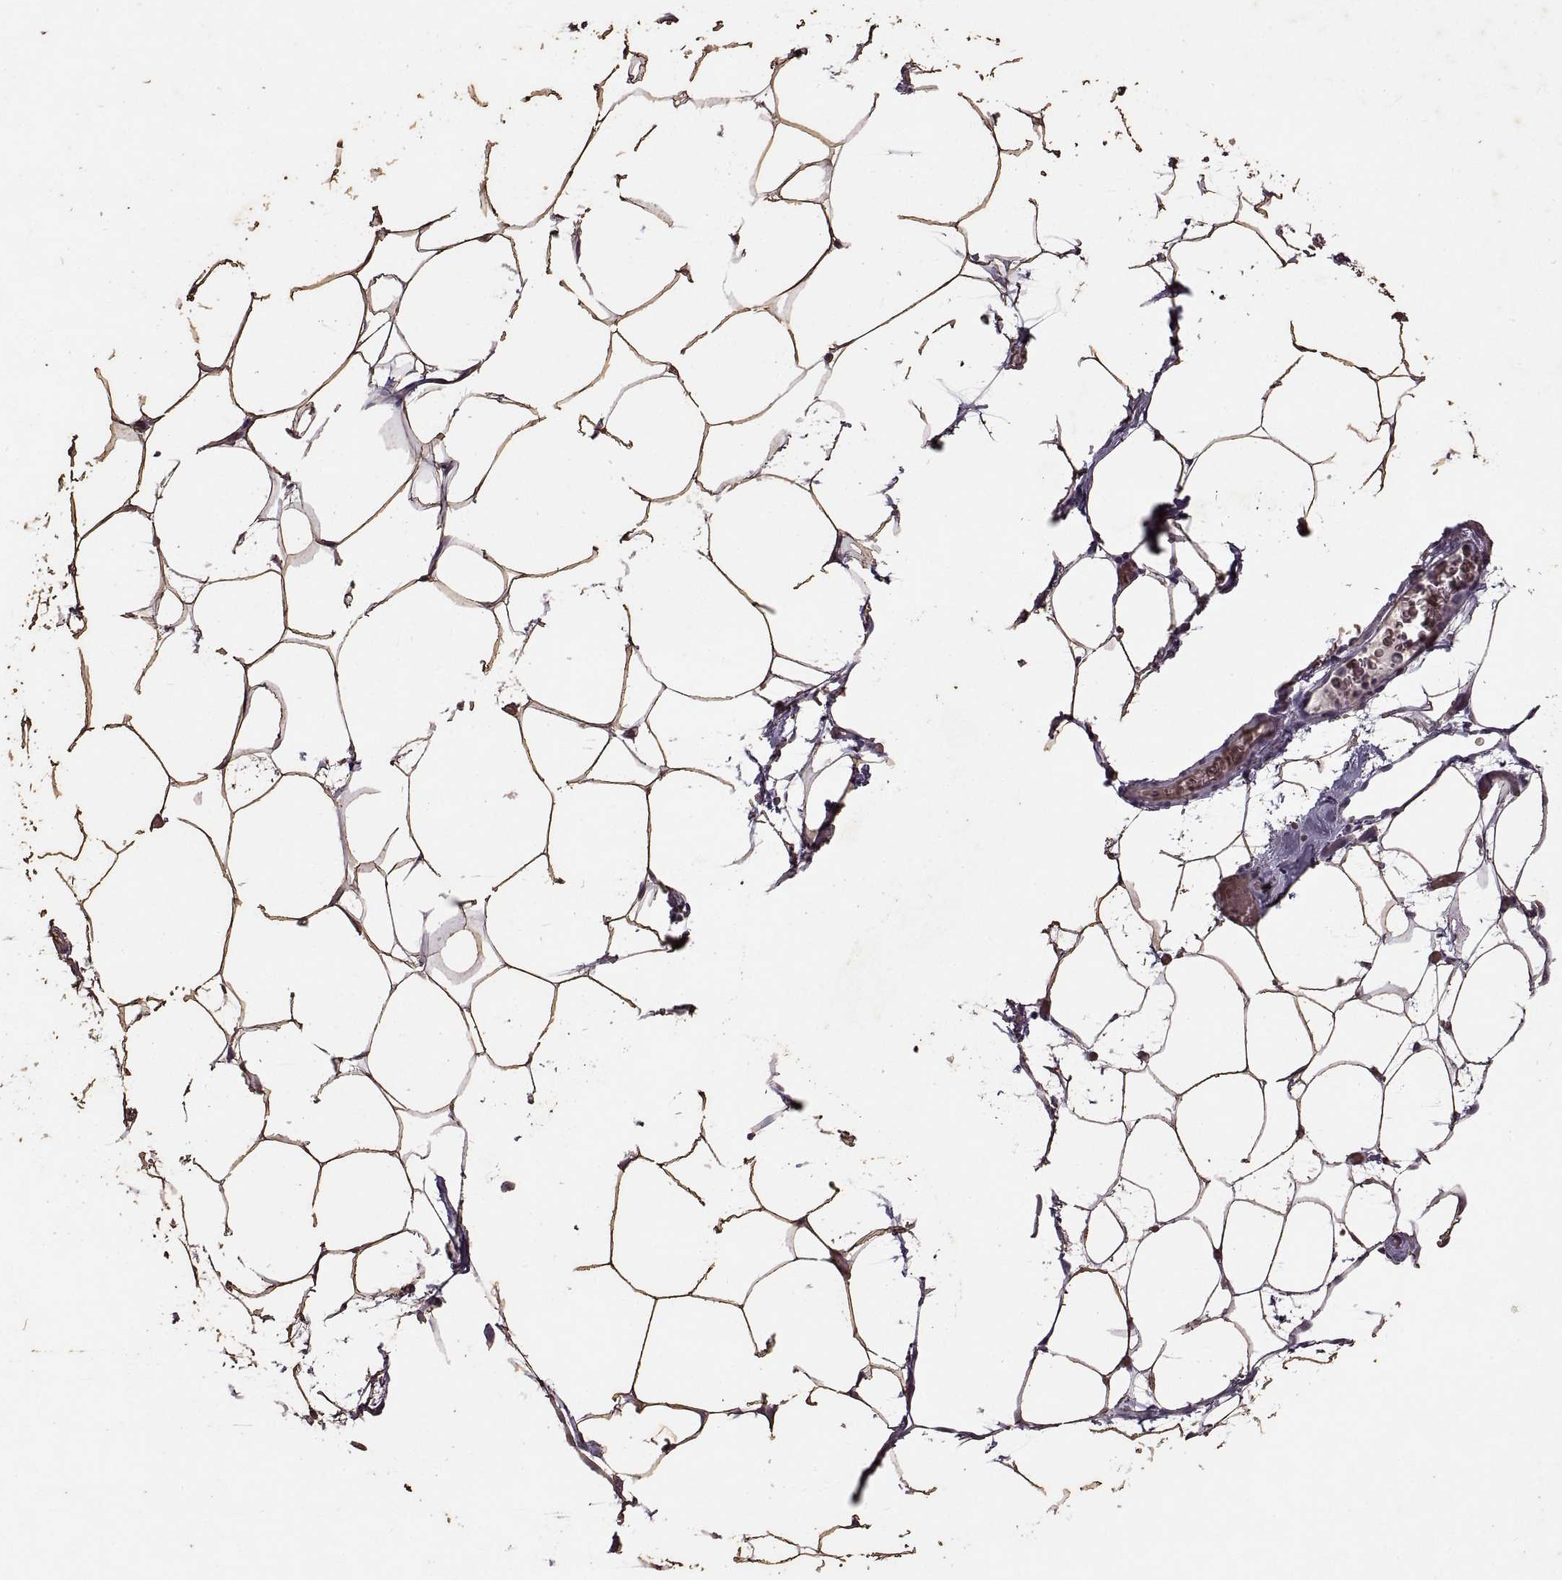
{"staining": {"intensity": "strong", "quantity": ">75%", "location": "cytoplasmic/membranous"}, "tissue": "adipose tissue", "cell_type": "Adipocytes", "image_type": "normal", "snomed": [{"axis": "morphology", "description": "Normal tissue, NOS"}, {"axis": "topography", "description": "Adipose tissue"}], "caption": "DAB (3,3'-diaminobenzidine) immunohistochemical staining of unremarkable adipose tissue exhibits strong cytoplasmic/membranous protein staining in about >75% of adipocytes. The staining was performed using DAB (3,3'-diaminobenzidine), with brown indicating positive protein expression. Nuclei are stained blue with hematoxylin.", "gene": "SINHCAF", "patient": {"sex": "male", "age": 57}}